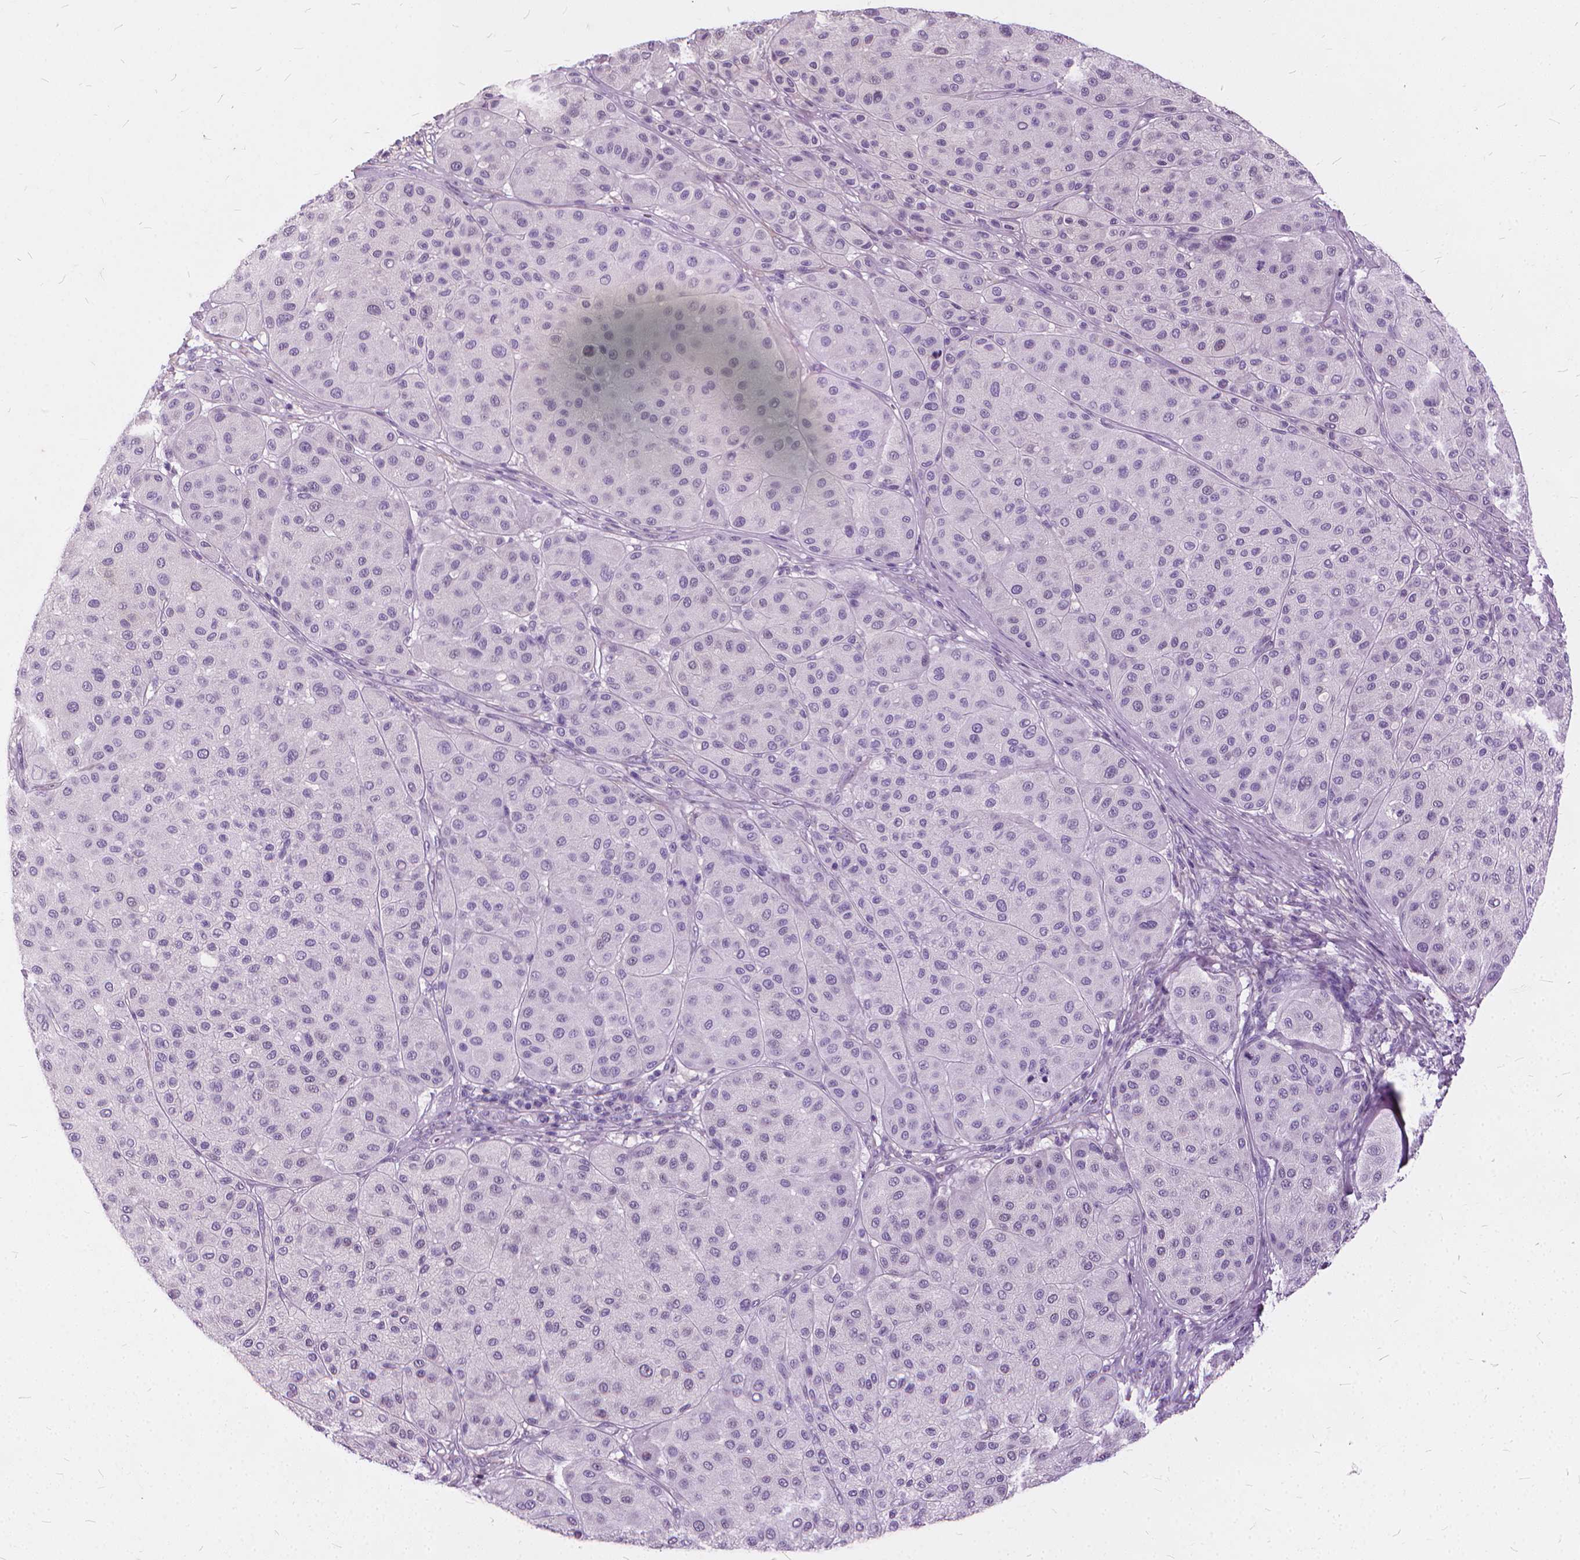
{"staining": {"intensity": "negative", "quantity": "none", "location": "none"}, "tissue": "melanoma", "cell_type": "Tumor cells", "image_type": "cancer", "snomed": [{"axis": "morphology", "description": "Malignant melanoma, Metastatic site"}, {"axis": "topography", "description": "Smooth muscle"}], "caption": "High magnification brightfield microscopy of malignant melanoma (metastatic site) stained with DAB (brown) and counterstained with hematoxylin (blue): tumor cells show no significant expression.", "gene": "DNM1", "patient": {"sex": "male", "age": 41}}